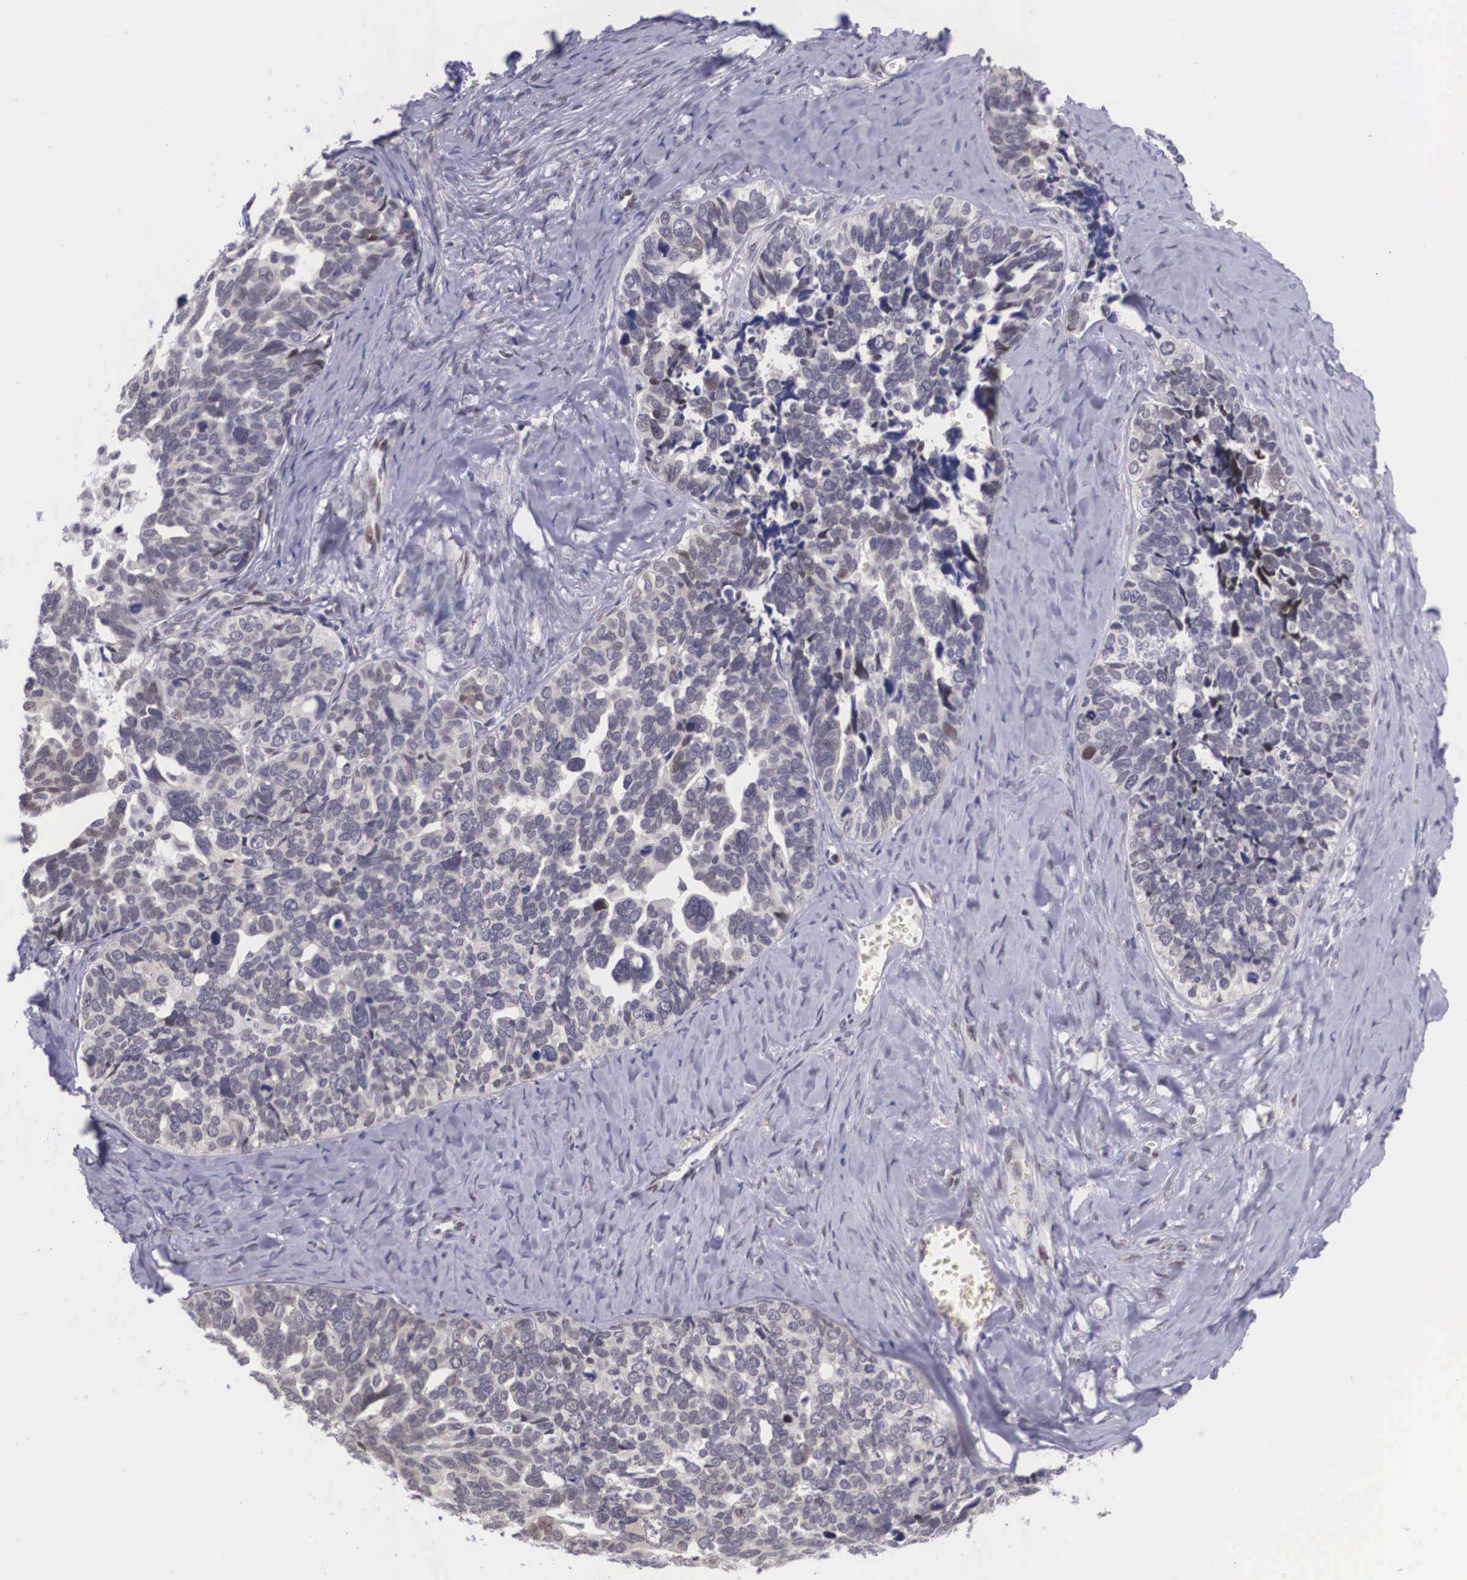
{"staining": {"intensity": "weak", "quantity": "<25%", "location": "cytoplasmic/membranous"}, "tissue": "ovarian cancer", "cell_type": "Tumor cells", "image_type": "cancer", "snomed": [{"axis": "morphology", "description": "Cystadenocarcinoma, serous, NOS"}, {"axis": "topography", "description": "Ovary"}], "caption": "An immunohistochemistry (IHC) image of ovarian cancer (serous cystadenocarcinoma) is shown. There is no staining in tumor cells of ovarian cancer (serous cystadenocarcinoma). The staining was performed using DAB to visualize the protein expression in brown, while the nuclei were stained in blue with hematoxylin (Magnification: 20x).", "gene": "SLC25A21", "patient": {"sex": "female", "age": 77}}